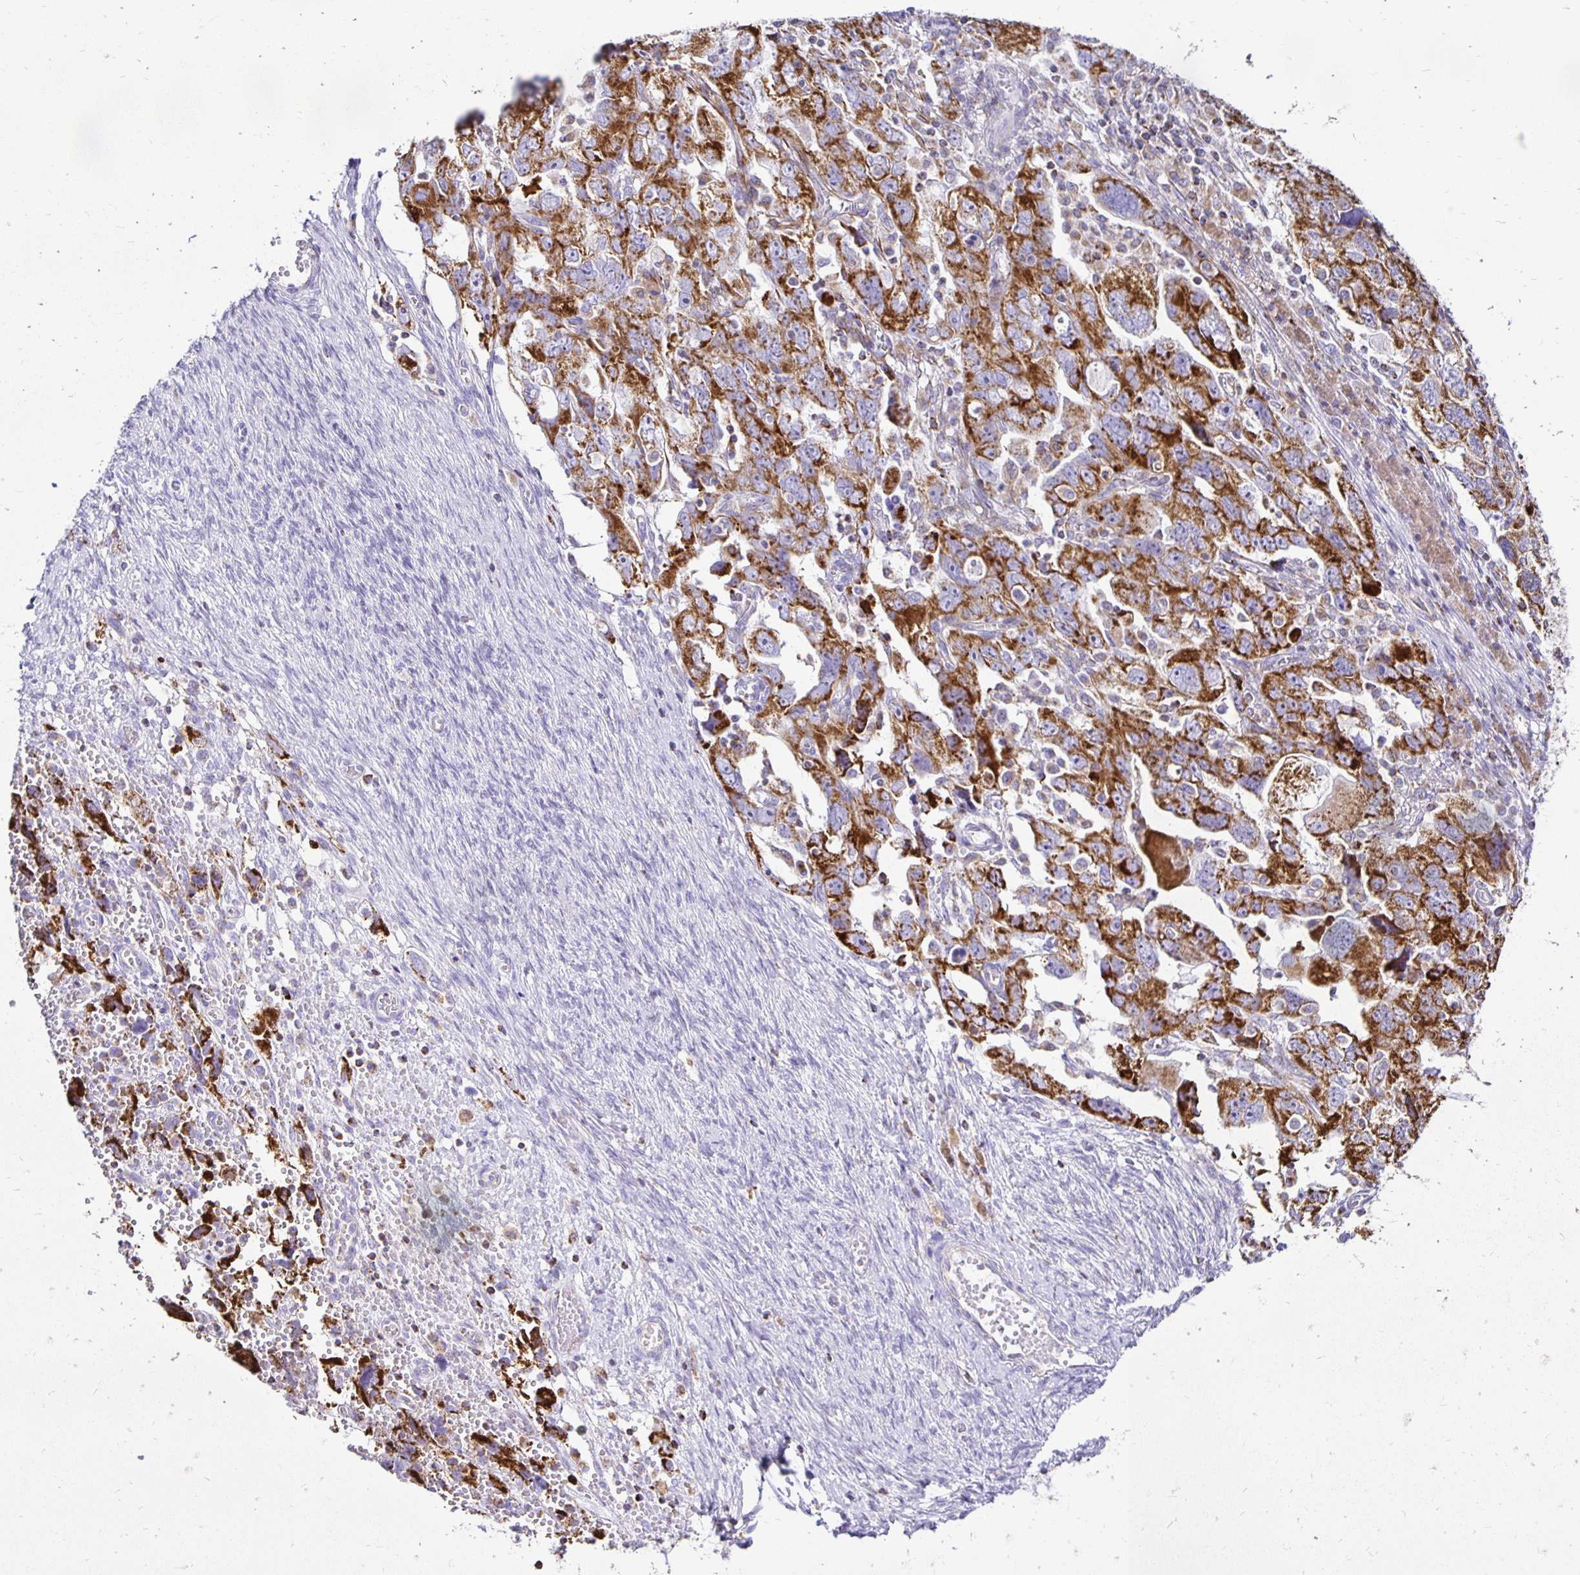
{"staining": {"intensity": "strong", "quantity": ">75%", "location": "cytoplasmic/membranous"}, "tissue": "ovarian cancer", "cell_type": "Tumor cells", "image_type": "cancer", "snomed": [{"axis": "morphology", "description": "Carcinoma, NOS"}, {"axis": "morphology", "description": "Cystadenocarcinoma, serous, NOS"}, {"axis": "topography", "description": "Ovary"}], "caption": "Approximately >75% of tumor cells in human ovarian serous cystadenocarcinoma show strong cytoplasmic/membranous protein positivity as visualized by brown immunohistochemical staining.", "gene": "PLAAT2", "patient": {"sex": "female", "age": 69}}